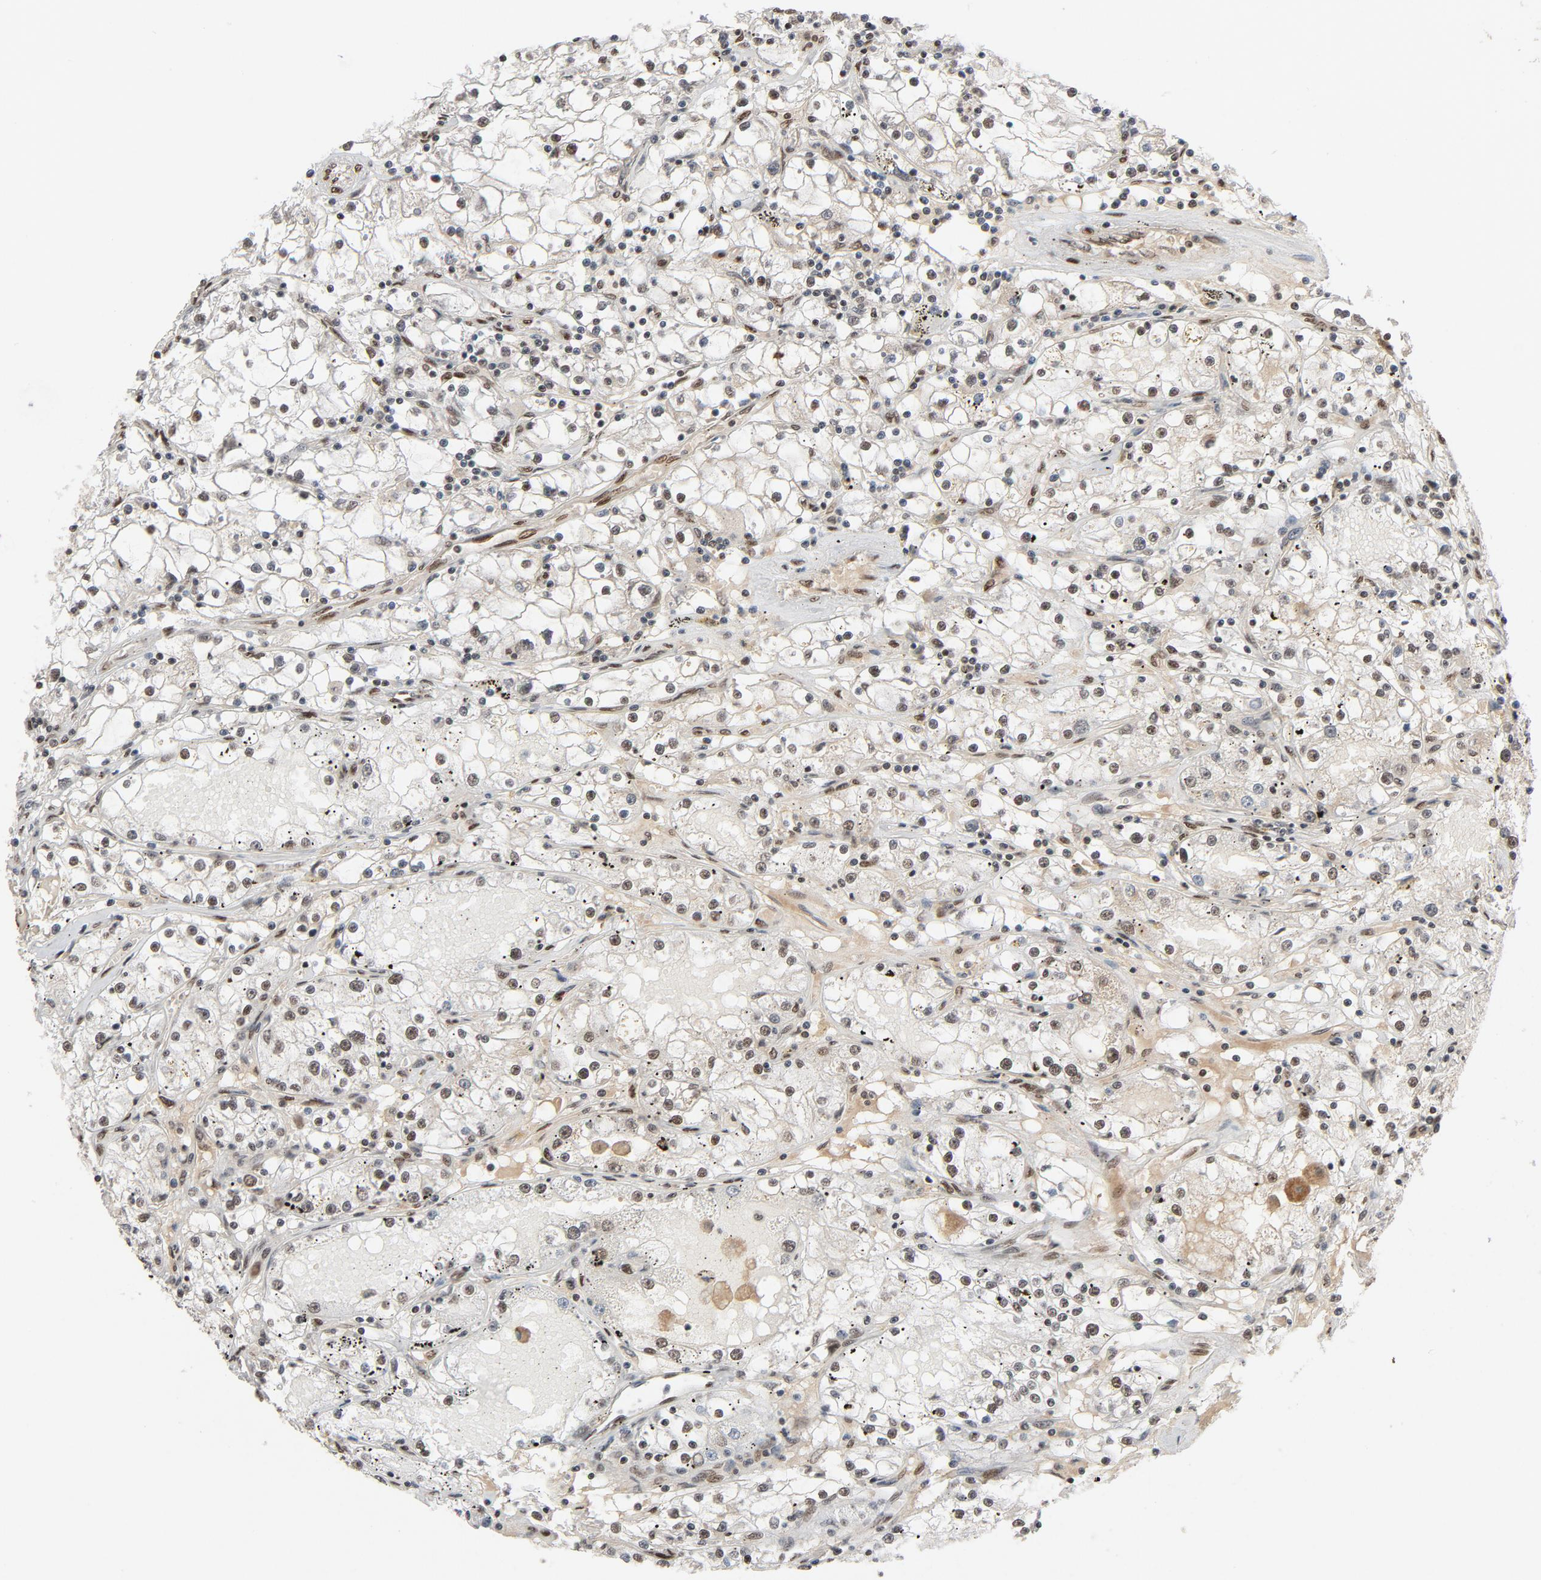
{"staining": {"intensity": "moderate", "quantity": ">75%", "location": "nuclear"}, "tissue": "renal cancer", "cell_type": "Tumor cells", "image_type": "cancer", "snomed": [{"axis": "morphology", "description": "Adenocarcinoma, NOS"}, {"axis": "topography", "description": "Kidney"}], "caption": "Renal cancer was stained to show a protein in brown. There is medium levels of moderate nuclear staining in approximately >75% of tumor cells.", "gene": "SMARCD1", "patient": {"sex": "male", "age": 56}}